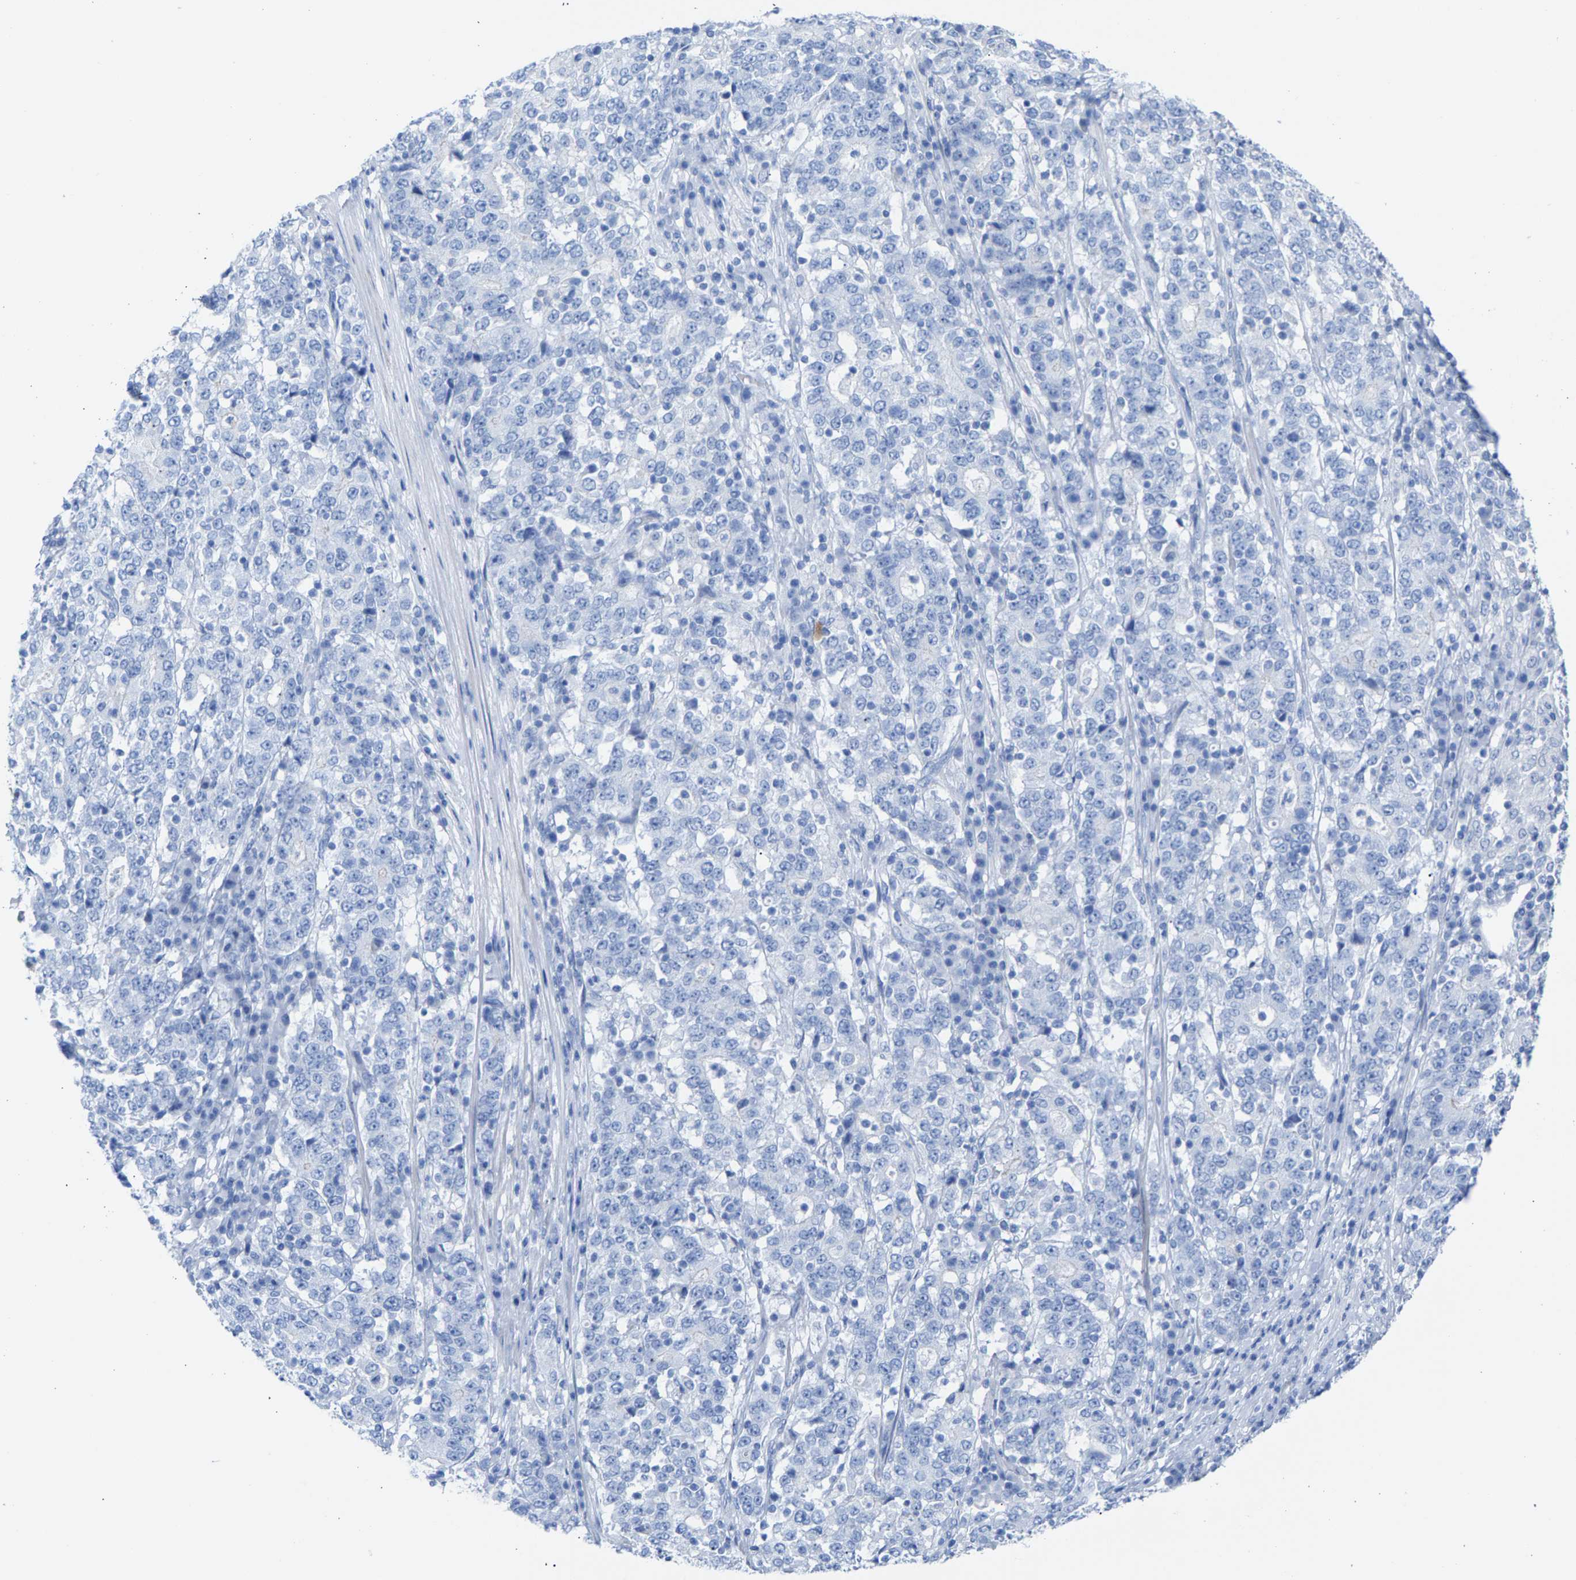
{"staining": {"intensity": "negative", "quantity": "none", "location": "none"}, "tissue": "stomach cancer", "cell_type": "Tumor cells", "image_type": "cancer", "snomed": [{"axis": "morphology", "description": "Adenocarcinoma, NOS"}, {"axis": "topography", "description": "Stomach"}], "caption": "The photomicrograph exhibits no staining of tumor cells in adenocarcinoma (stomach).", "gene": "CPA1", "patient": {"sex": "male", "age": 59}}